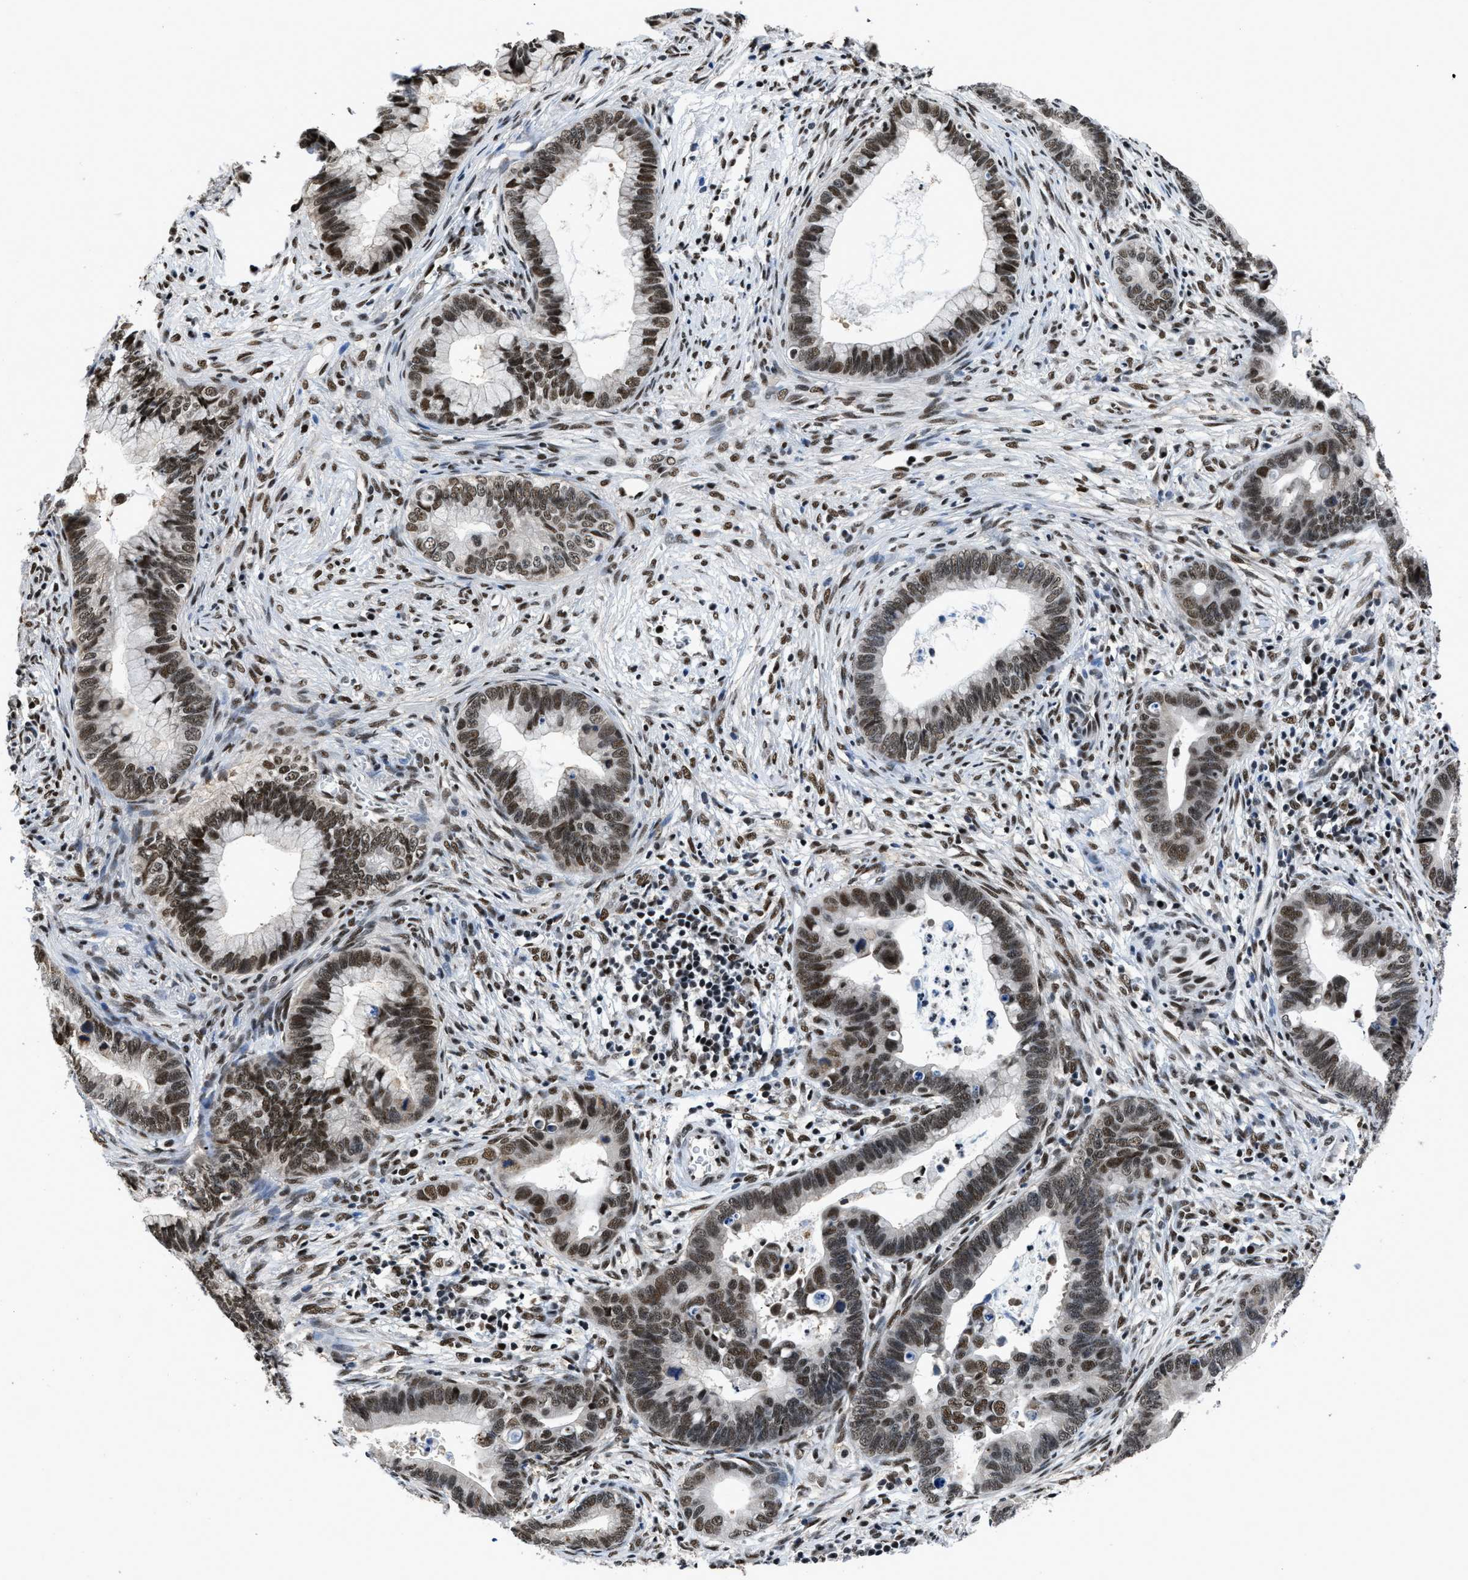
{"staining": {"intensity": "strong", "quantity": ">75%", "location": "nuclear"}, "tissue": "cervical cancer", "cell_type": "Tumor cells", "image_type": "cancer", "snomed": [{"axis": "morphology", "description": "Adenocarcinoma, NOS"}, {"axis": "topography", "description": "Cervix"}], "caption": "Approximately >75% of tumor cells in adenocarcinoma (cervical) display strong nuclear protein expression as visualized by brown immunohistochemical staining.", "gene": "HNRNPH2", "patient": {"sex": "female", "age": 44}}